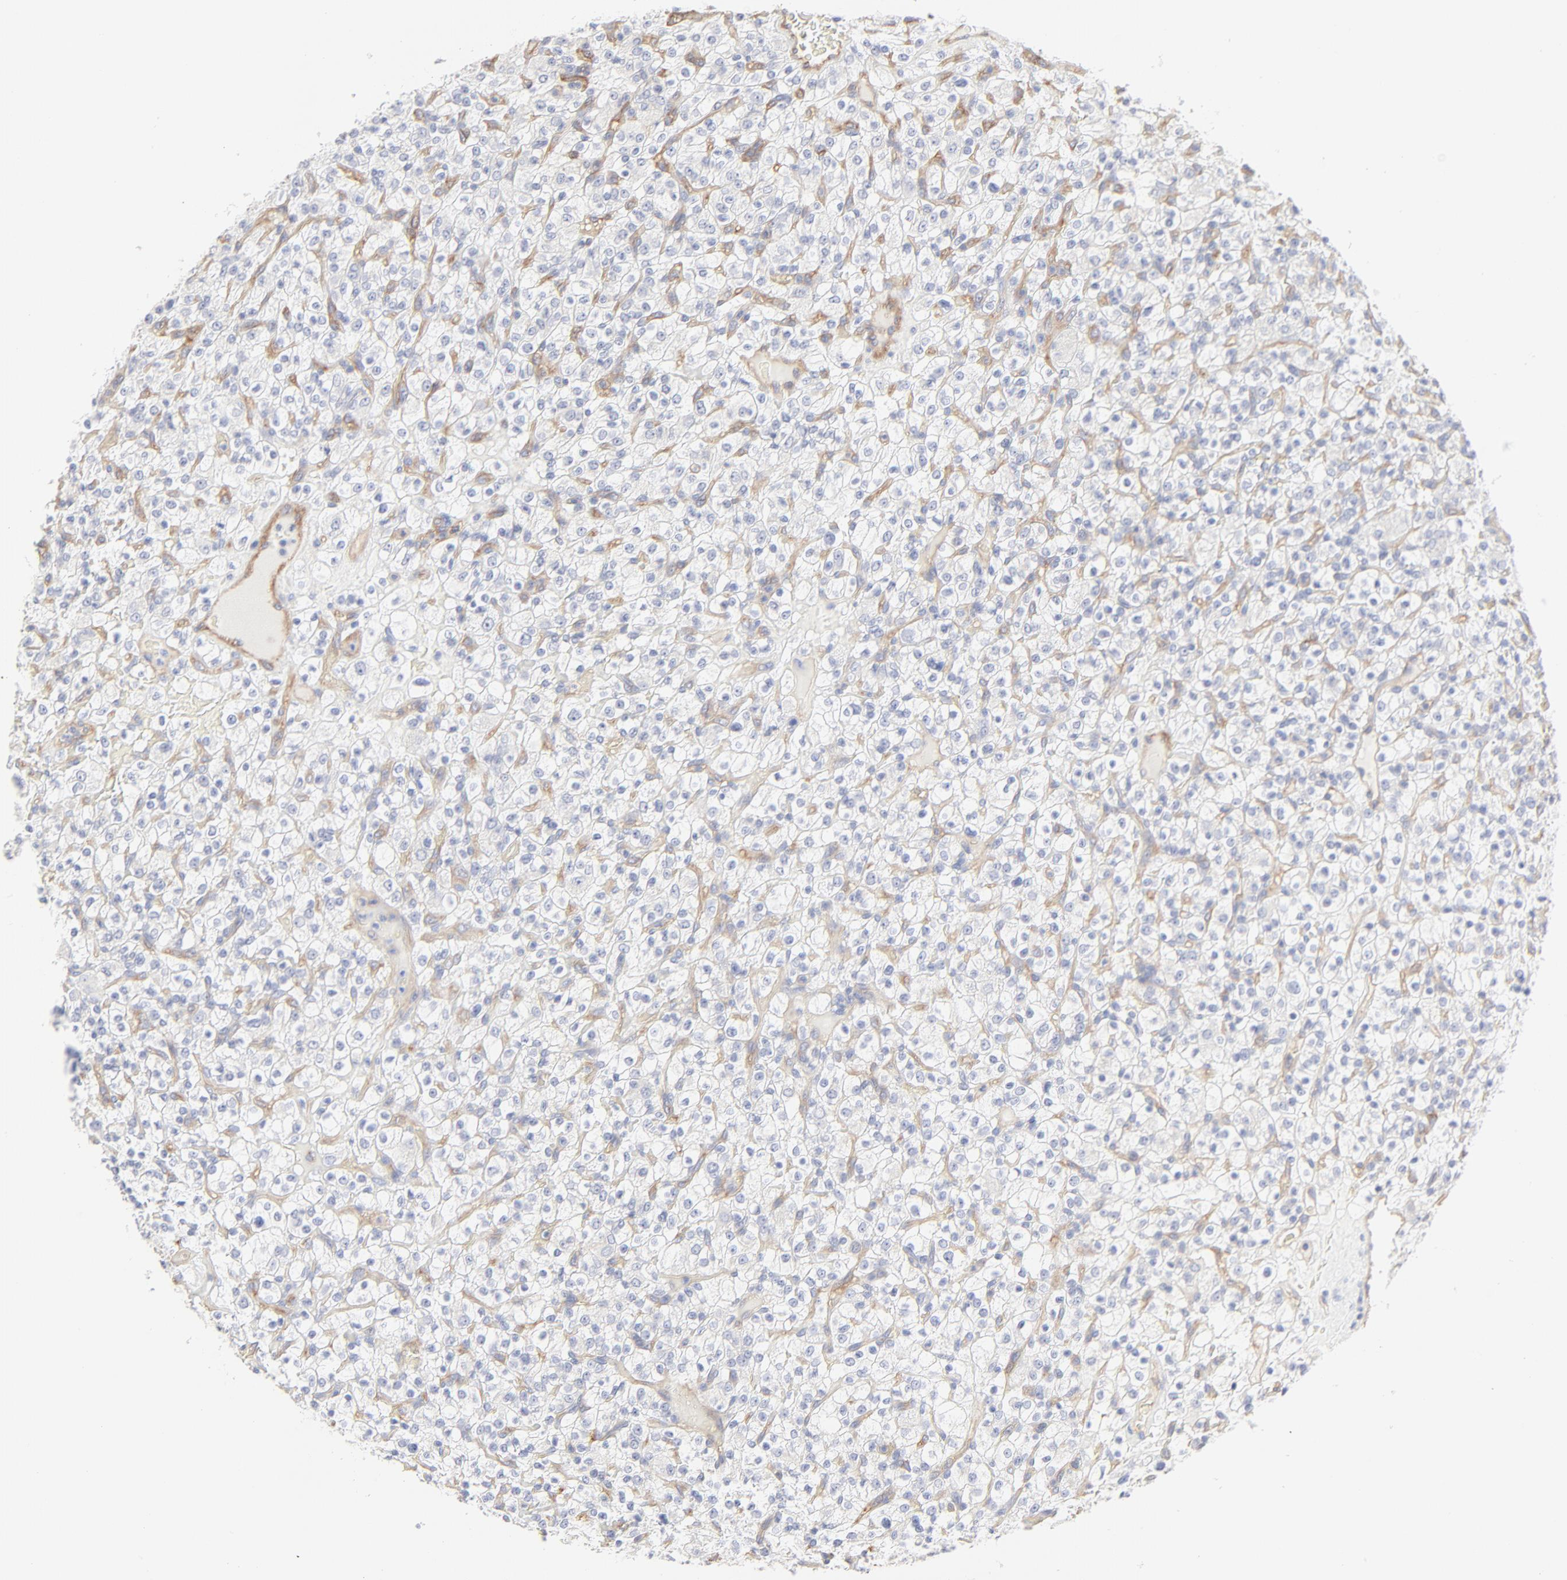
{"staining": {"intensity": "negative", "quantity": "none", "location": "none"}, "tissue": "renal cancer", "cell_type": "Tumor cells", "image_type": "cancer", "snomed": [{"axis": "morphology", "description": "Normal tissue, NOS"}, {"axis": "morphology", "description": "Adenocarcinoma, NOS"}, {"axis": "topography", "description": "Kidney"}], "caption": "Tumor cells are negative for protein expression in human renal cancer.", "gene": "ITGA5", "patient": {"sex": "female", "age": 72}}